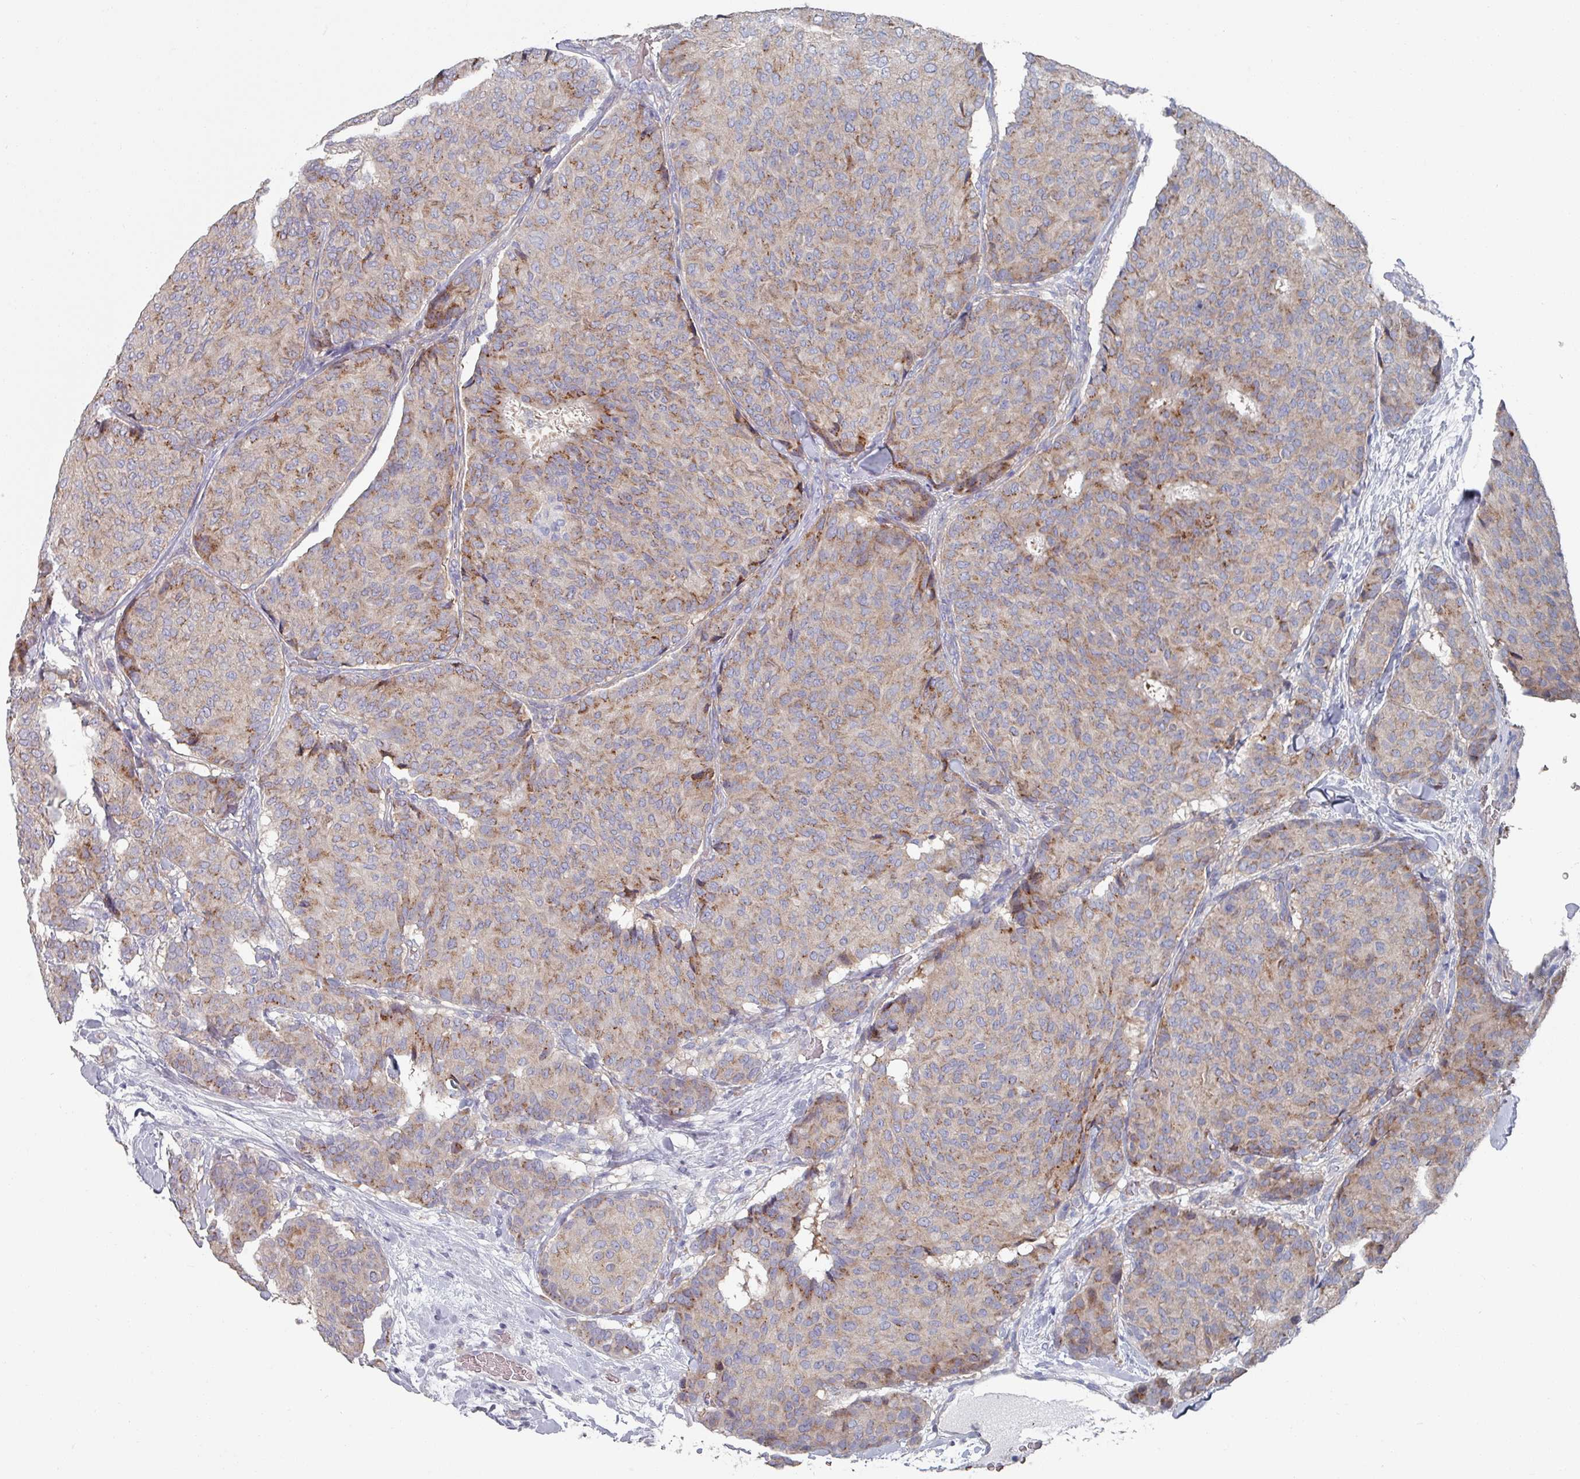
{"staining": {"intensity": "moderate", "quantity": ">75%", "location": "cytoplasmic/membranous"}, "tissue": "breast cancer", "cell_type": "Tumor cells", "image_type": "cancer", "snomed": [{"axis": "morphology", "description": "Duct carcinoma"}, {"axis": "topography", "description": "Breast"}], "caption": "Approximately >75% of tumor cells in human breast cancer exhibit moderate cytoplasmic/membranous protein positivity as visualized by brown immunohistochemical staining.", "gene": "EFL1", "patient": {"sex": "female", "age": 75}}